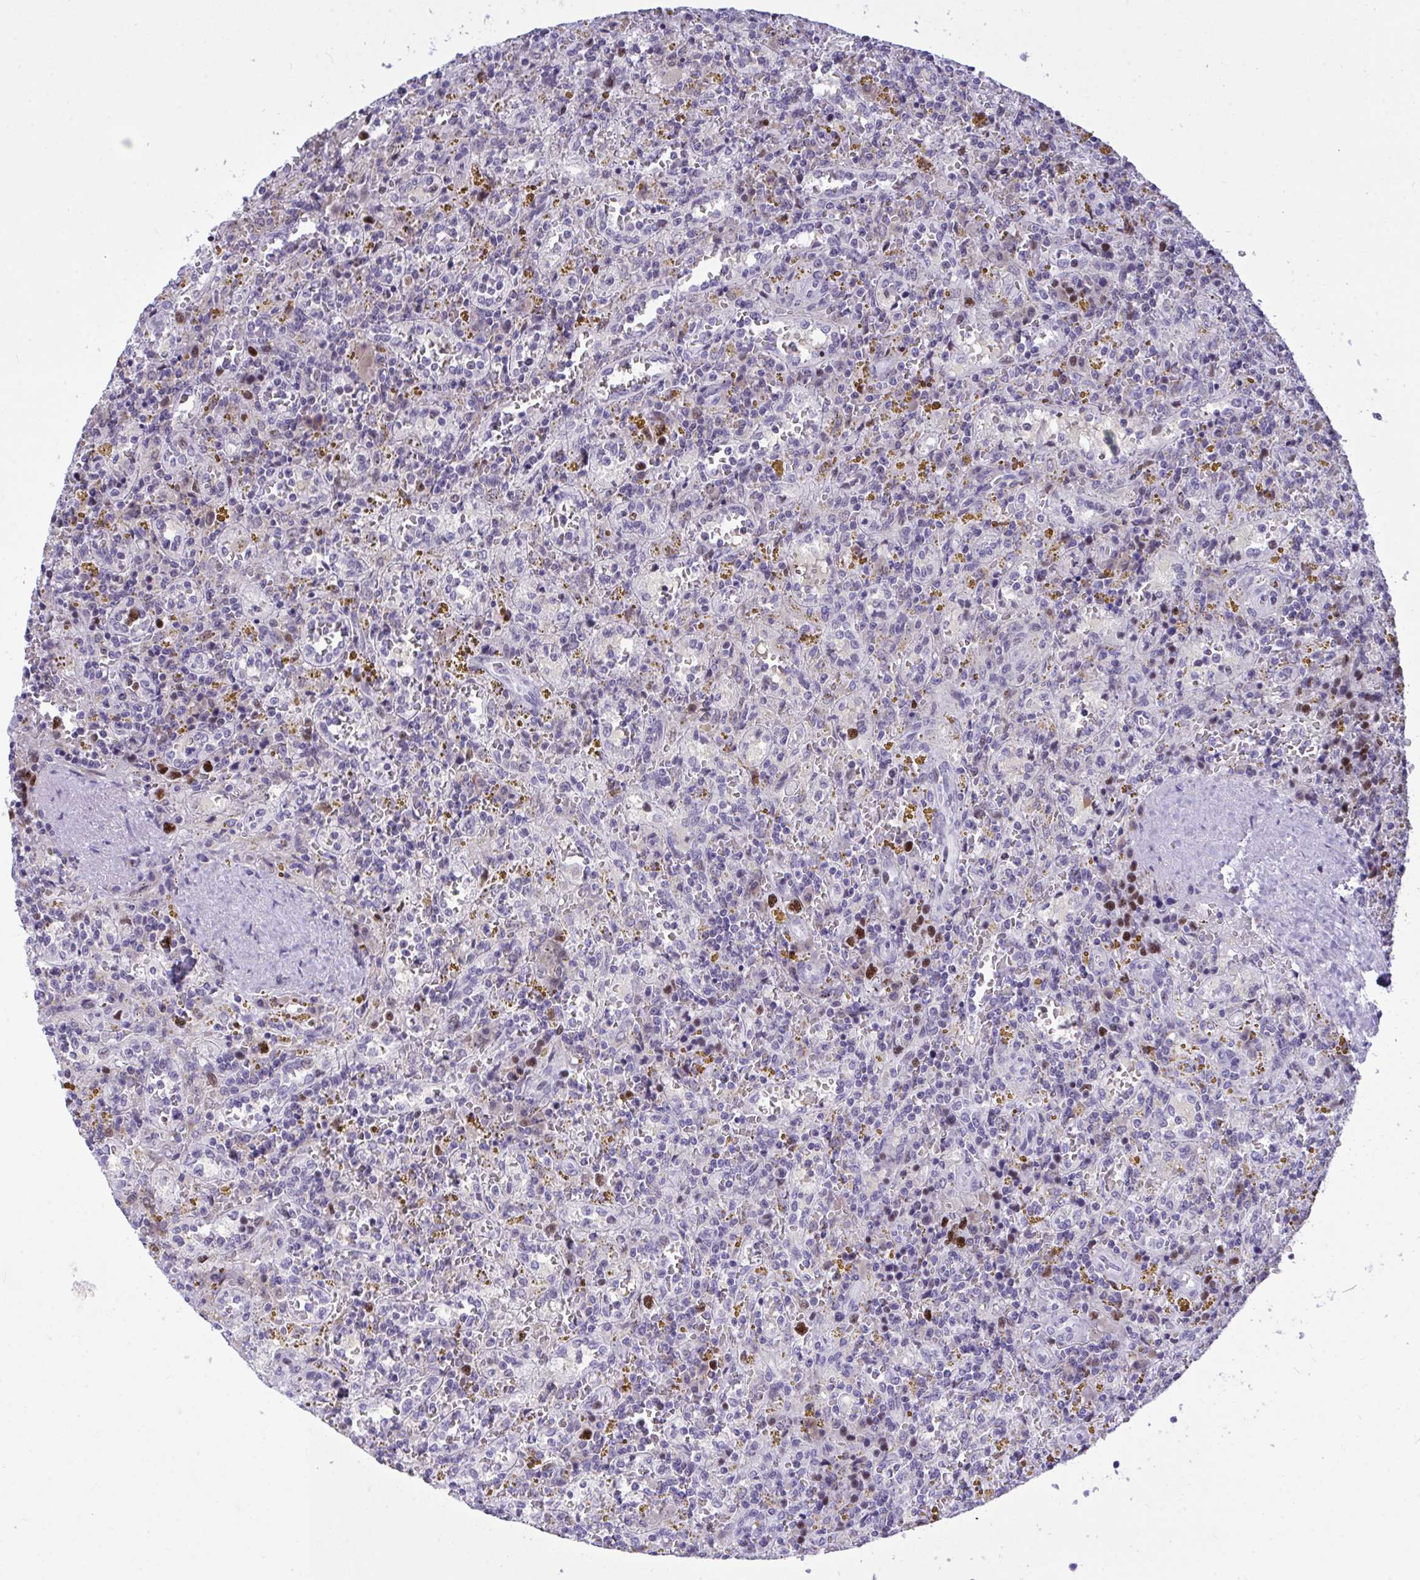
{"staining": {"intensity": "strong", "quantity": "<25%", "location": "nuclear"}, "tissue": "lymphoma", "cell_type": "Tumor cells", "image_type": "cancer", "snomed": [{"axis": "morphology", "description": "Malignant lymphoma, non-Hodgkin's type, Low grade"}, {"axis": "topography", "description": "Spleen"}], "caption": "Immunohistochemistry (IHC) micrograph of lymphoma stained for a protein (brown), which shows medium levels of strong nuclear staining in approximately <25% of tumor cells.", "gene": "C1QL2", "patient": {"sex": "female", "age": 65}}